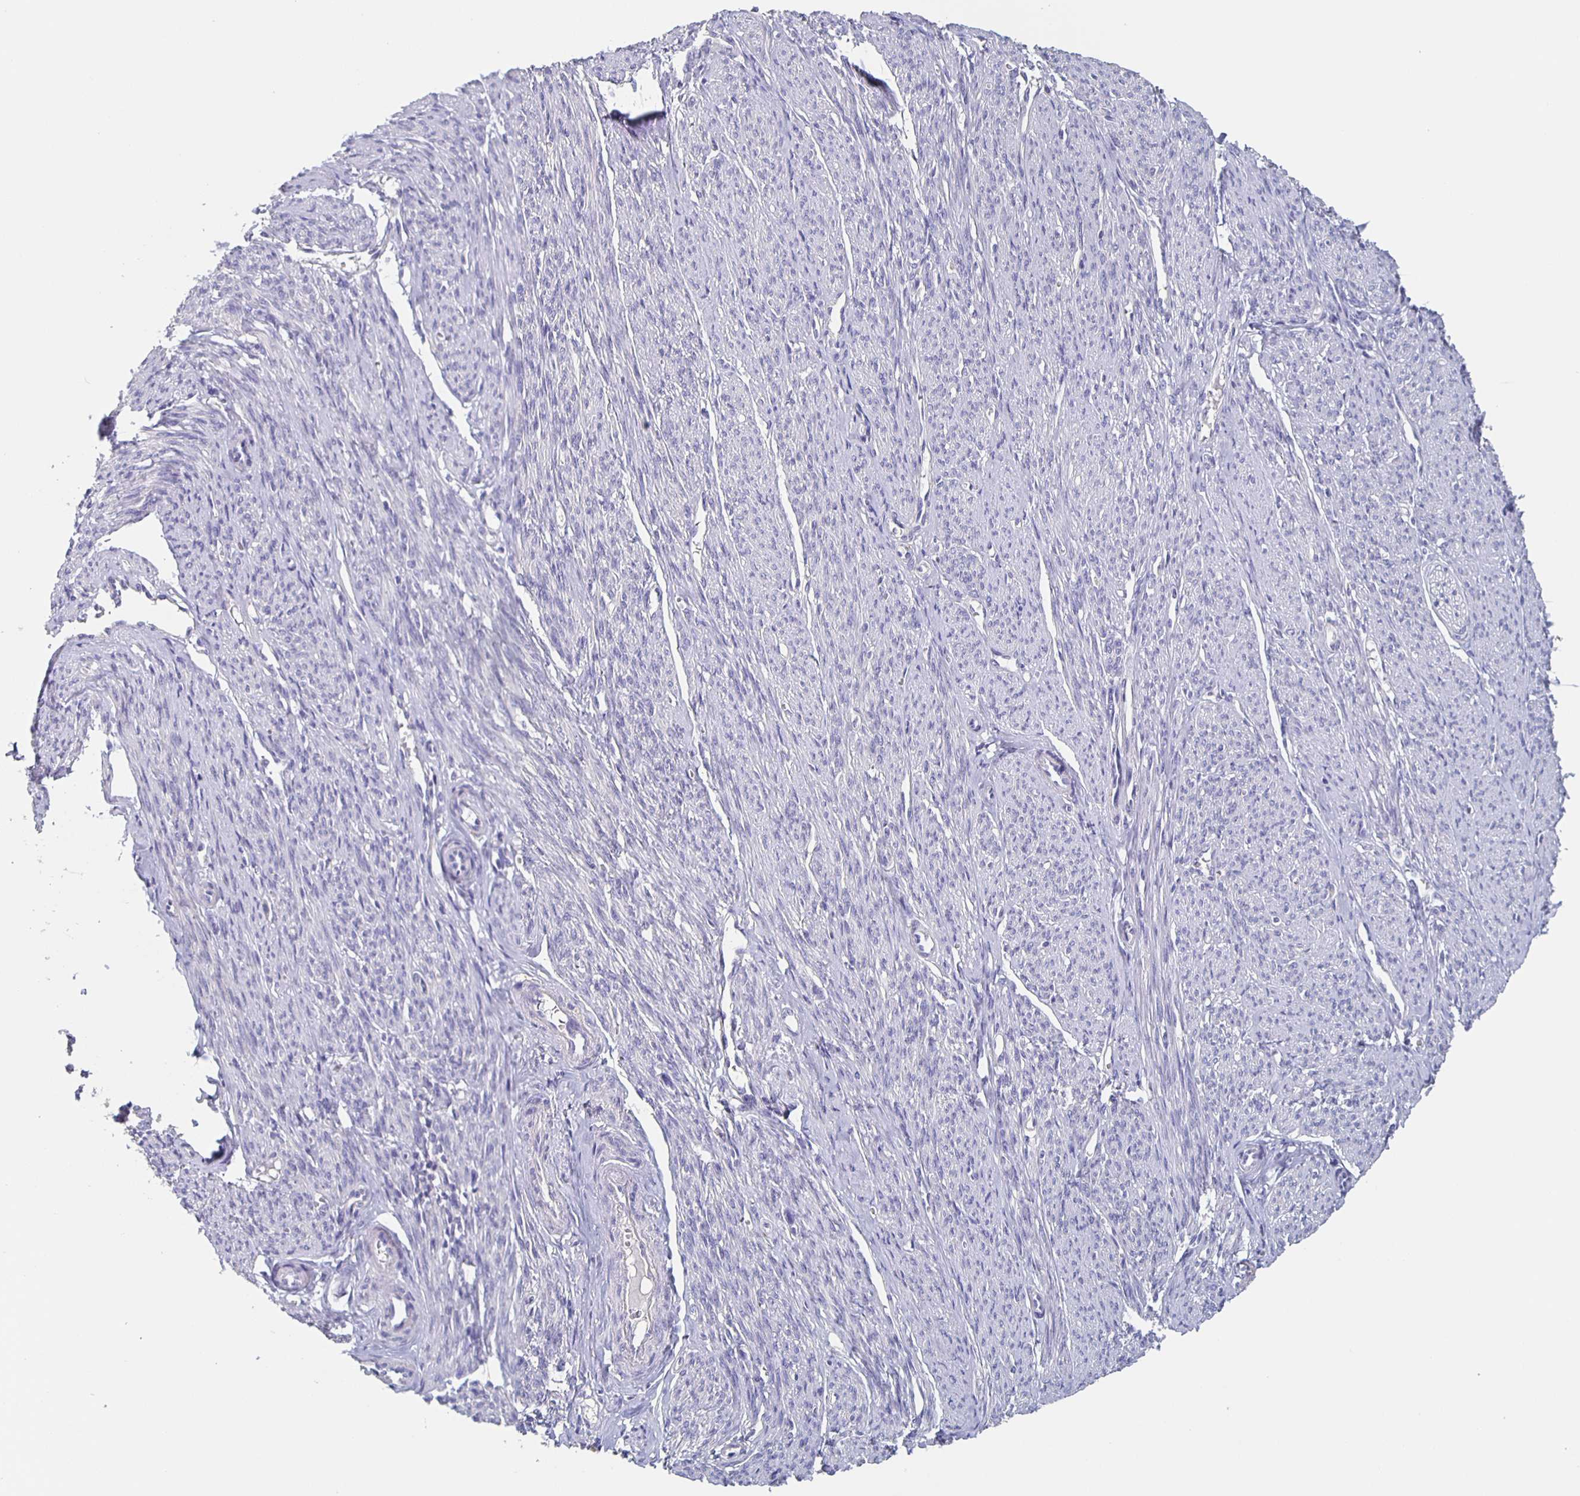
{"staining": {"intensity": "negative", "quantity": "none", "location": "none"}, "tissue": "smooth muscle", "cell_type": "Smooth muscle cells", "image_type": "normal", "snomed": [{"axis": "morphology", "description": "Normal tissue, NOS"}, {"axis": "topography", "description": "Smooth muscle"}], "caption": "Smooth muscle cells are negative for brown protein staining in benign smooth muscle. (Immunohistochemistry, brightfield microscopy, high magnification).", "gene": "CACNA2D2", "patient": {"sex": "female", "age": 65}}